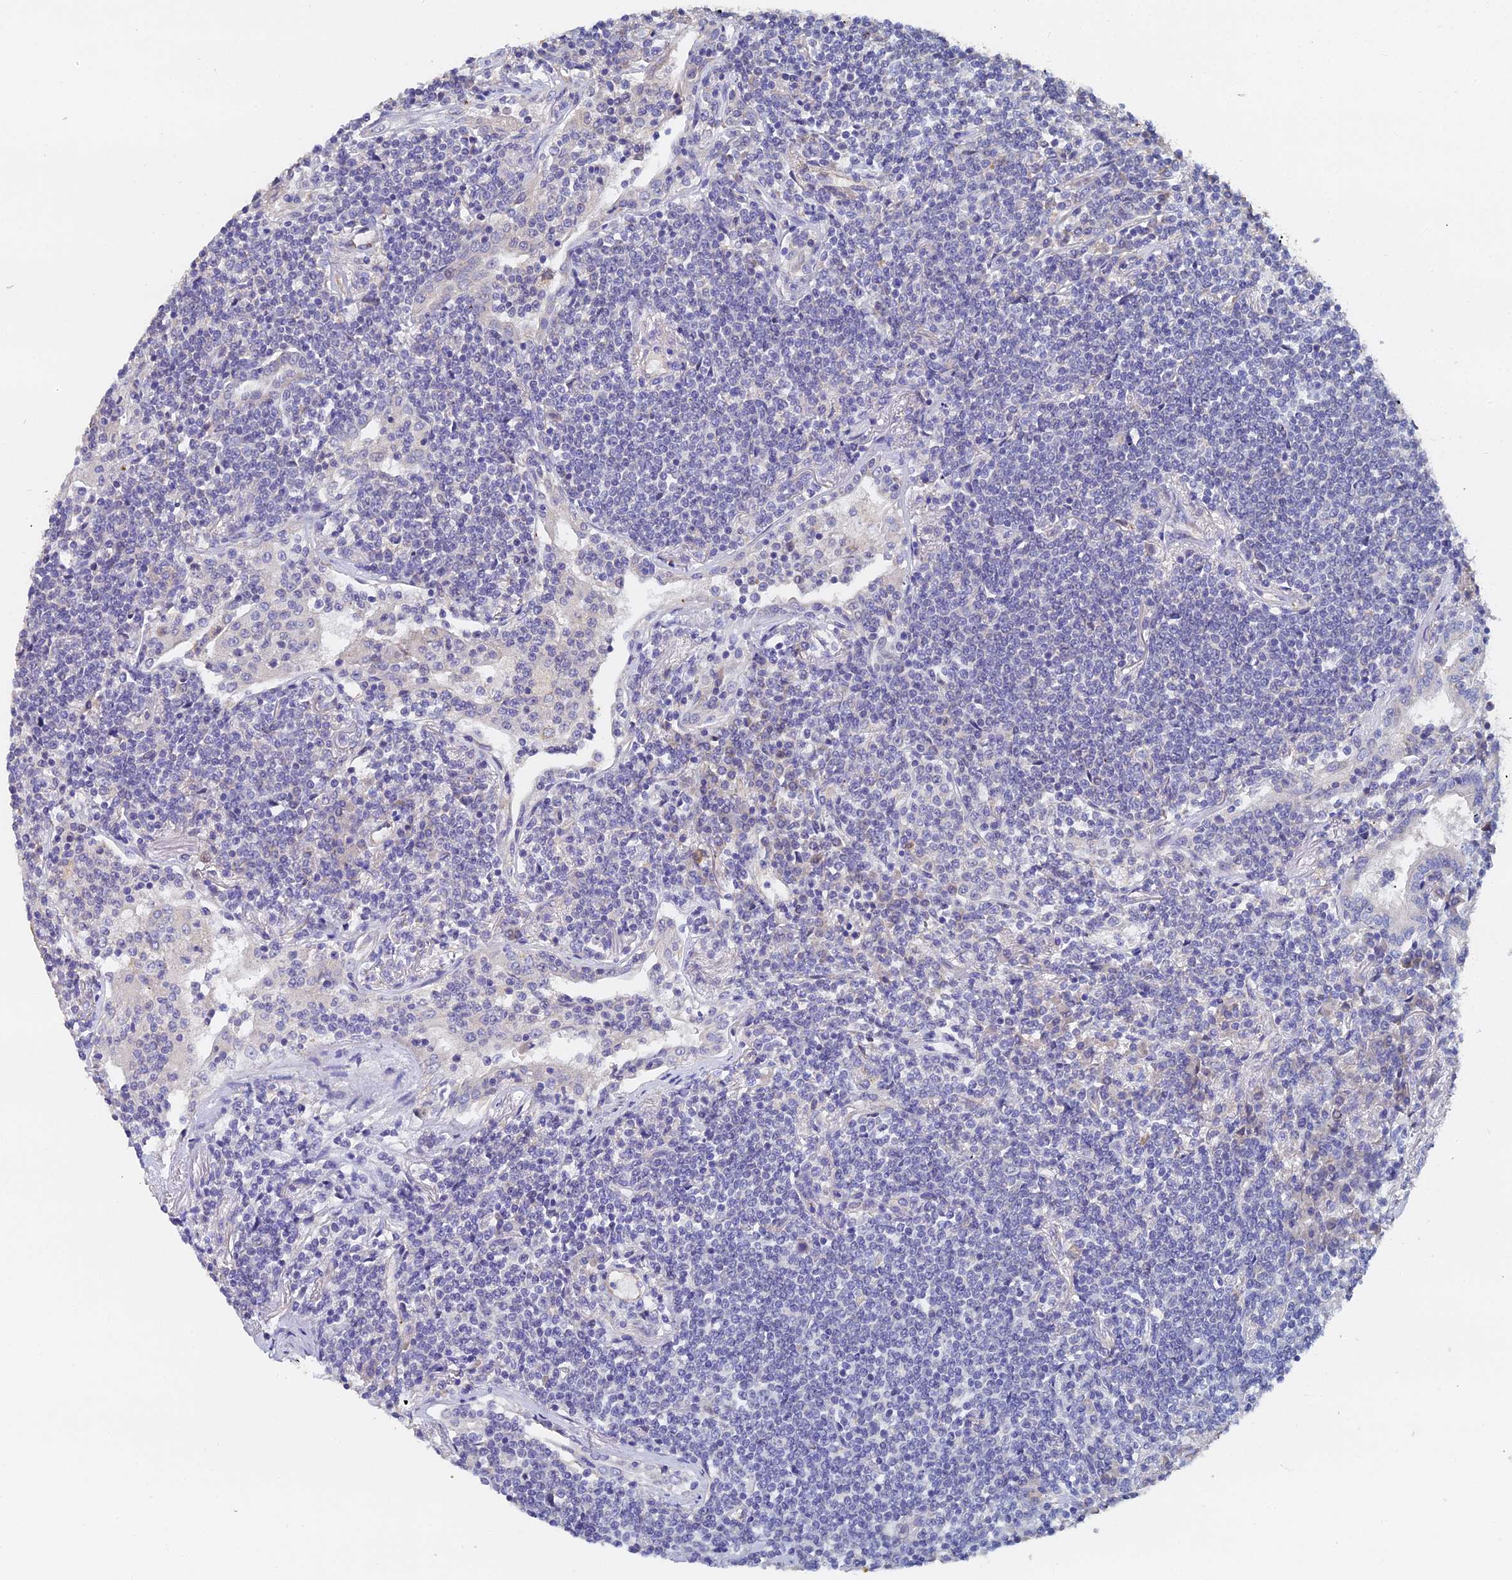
{"staining": {"intensity": "negative", "quantity": "none", "location": "none"}, "tissue": "lymphoma", "cell_type": "Tumor cells", "image_type": "cancer", "snomed": [{"axis": "morphology", "description": "Malignant lymphoma, non-Hodgkin's type, Low grade"}, {"axis": "topography", "description": "Lung"}], "caption": "IHC photomicrograph of neoplastic tissue: lymphoma stained with DAB reveals no significant protein expression in tumor cells.", "gene": "ENSG00000268674", "patient": {"sex": "female", "age": 71}}